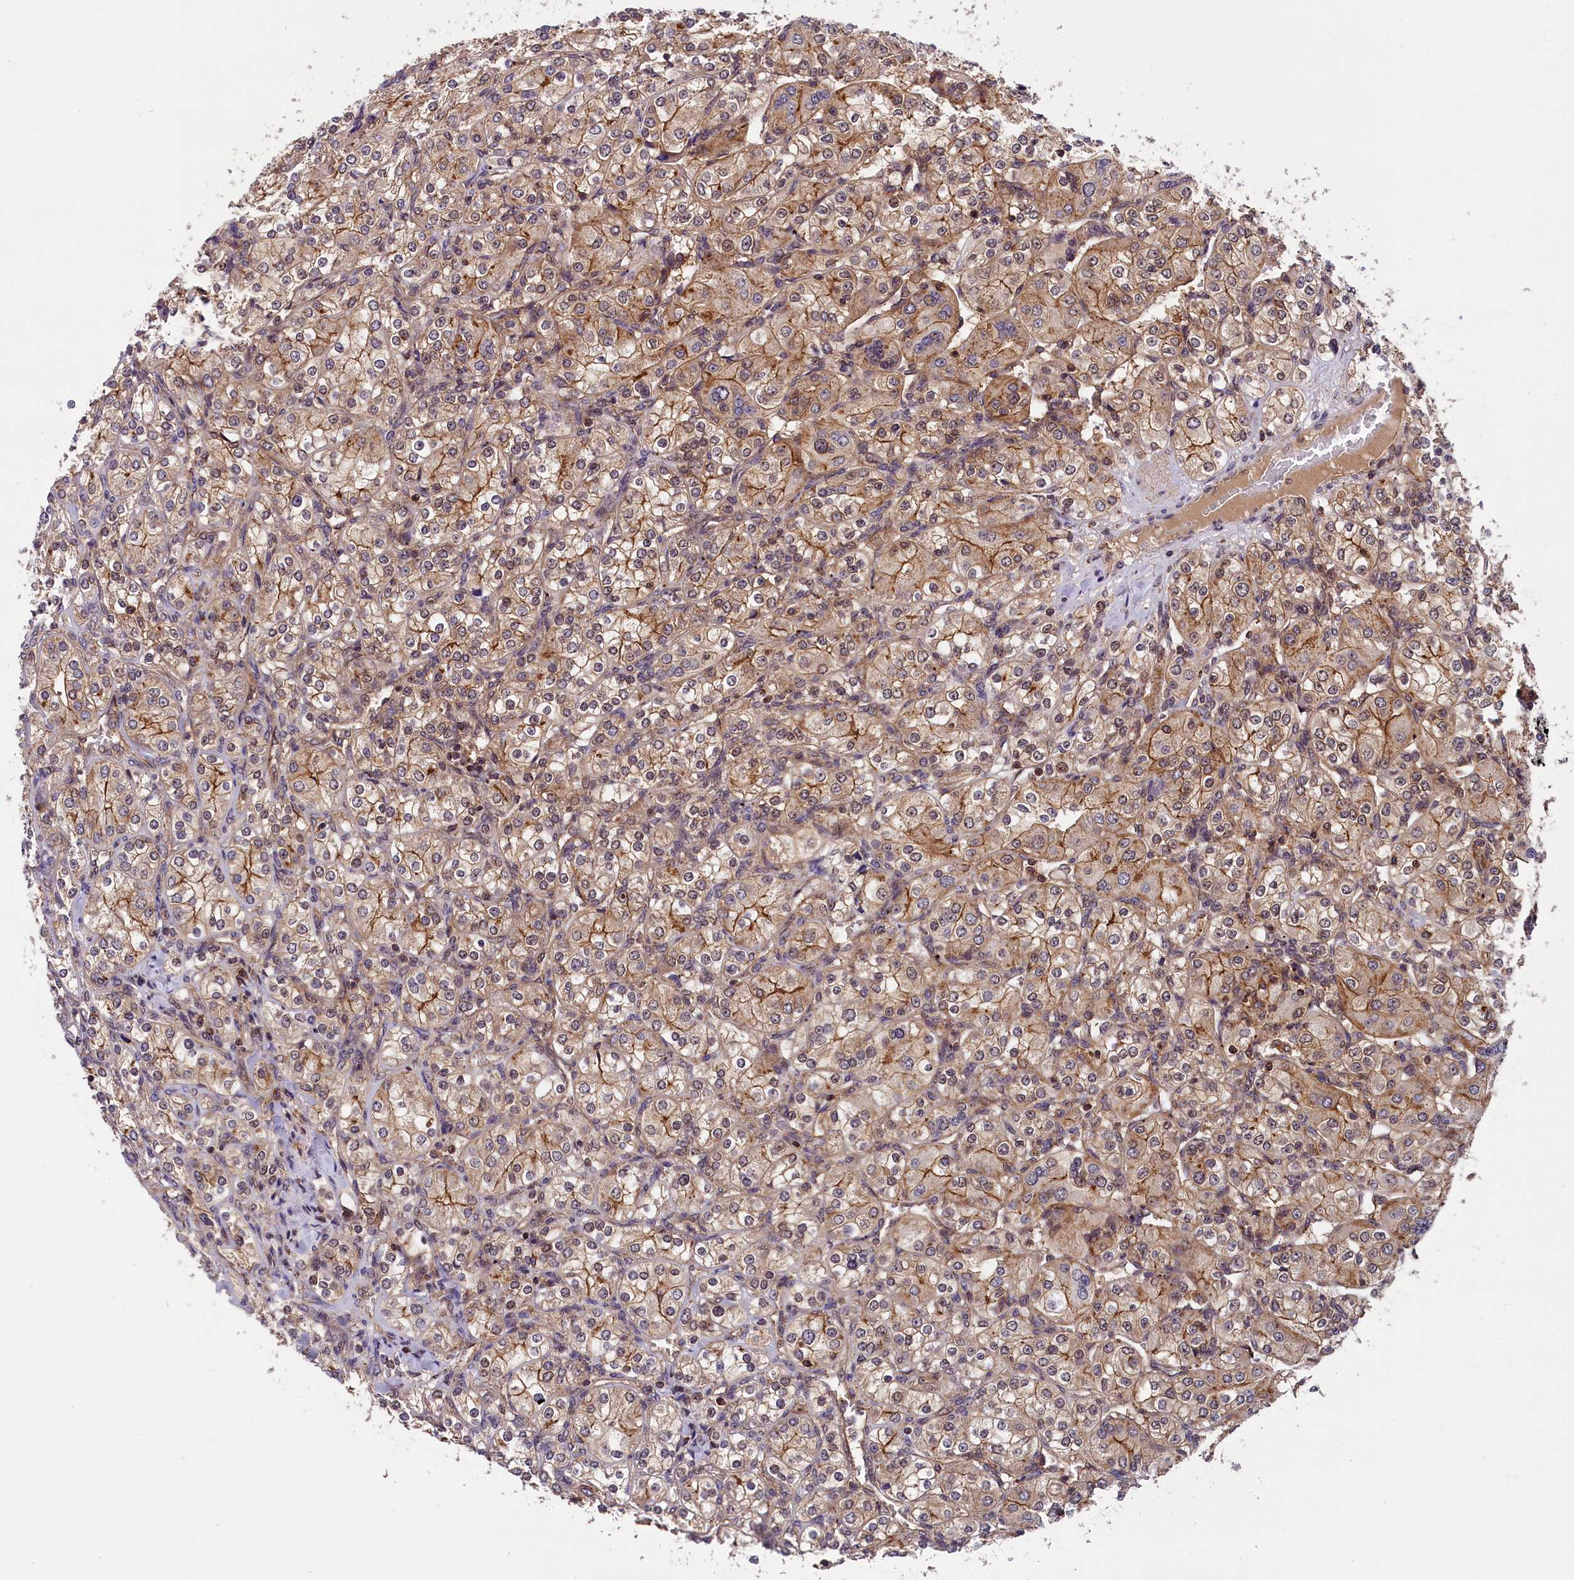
{"staining": {"intensity": "moderate", "quantity": "25%-75%", "location": "cytoplasmic/membranous"}, "tissue": "renal cancer", "cell_type": "Tumor cells", "image_type": "cancer", "snomed": [{"axis": "morphology", "description": "Adenocarcinoma, NOS"}, {"axis": "topography", "description": "Kidney"}], "caption": "Human adenocarcinoma (renal) stained for a protein (brown) exhibits moderate cytoplasmic/membranous positive staining in approximately 25%-75% of tumor cells.", "gene": "IST1", "patient": {"sex": "male", "age": 77}}